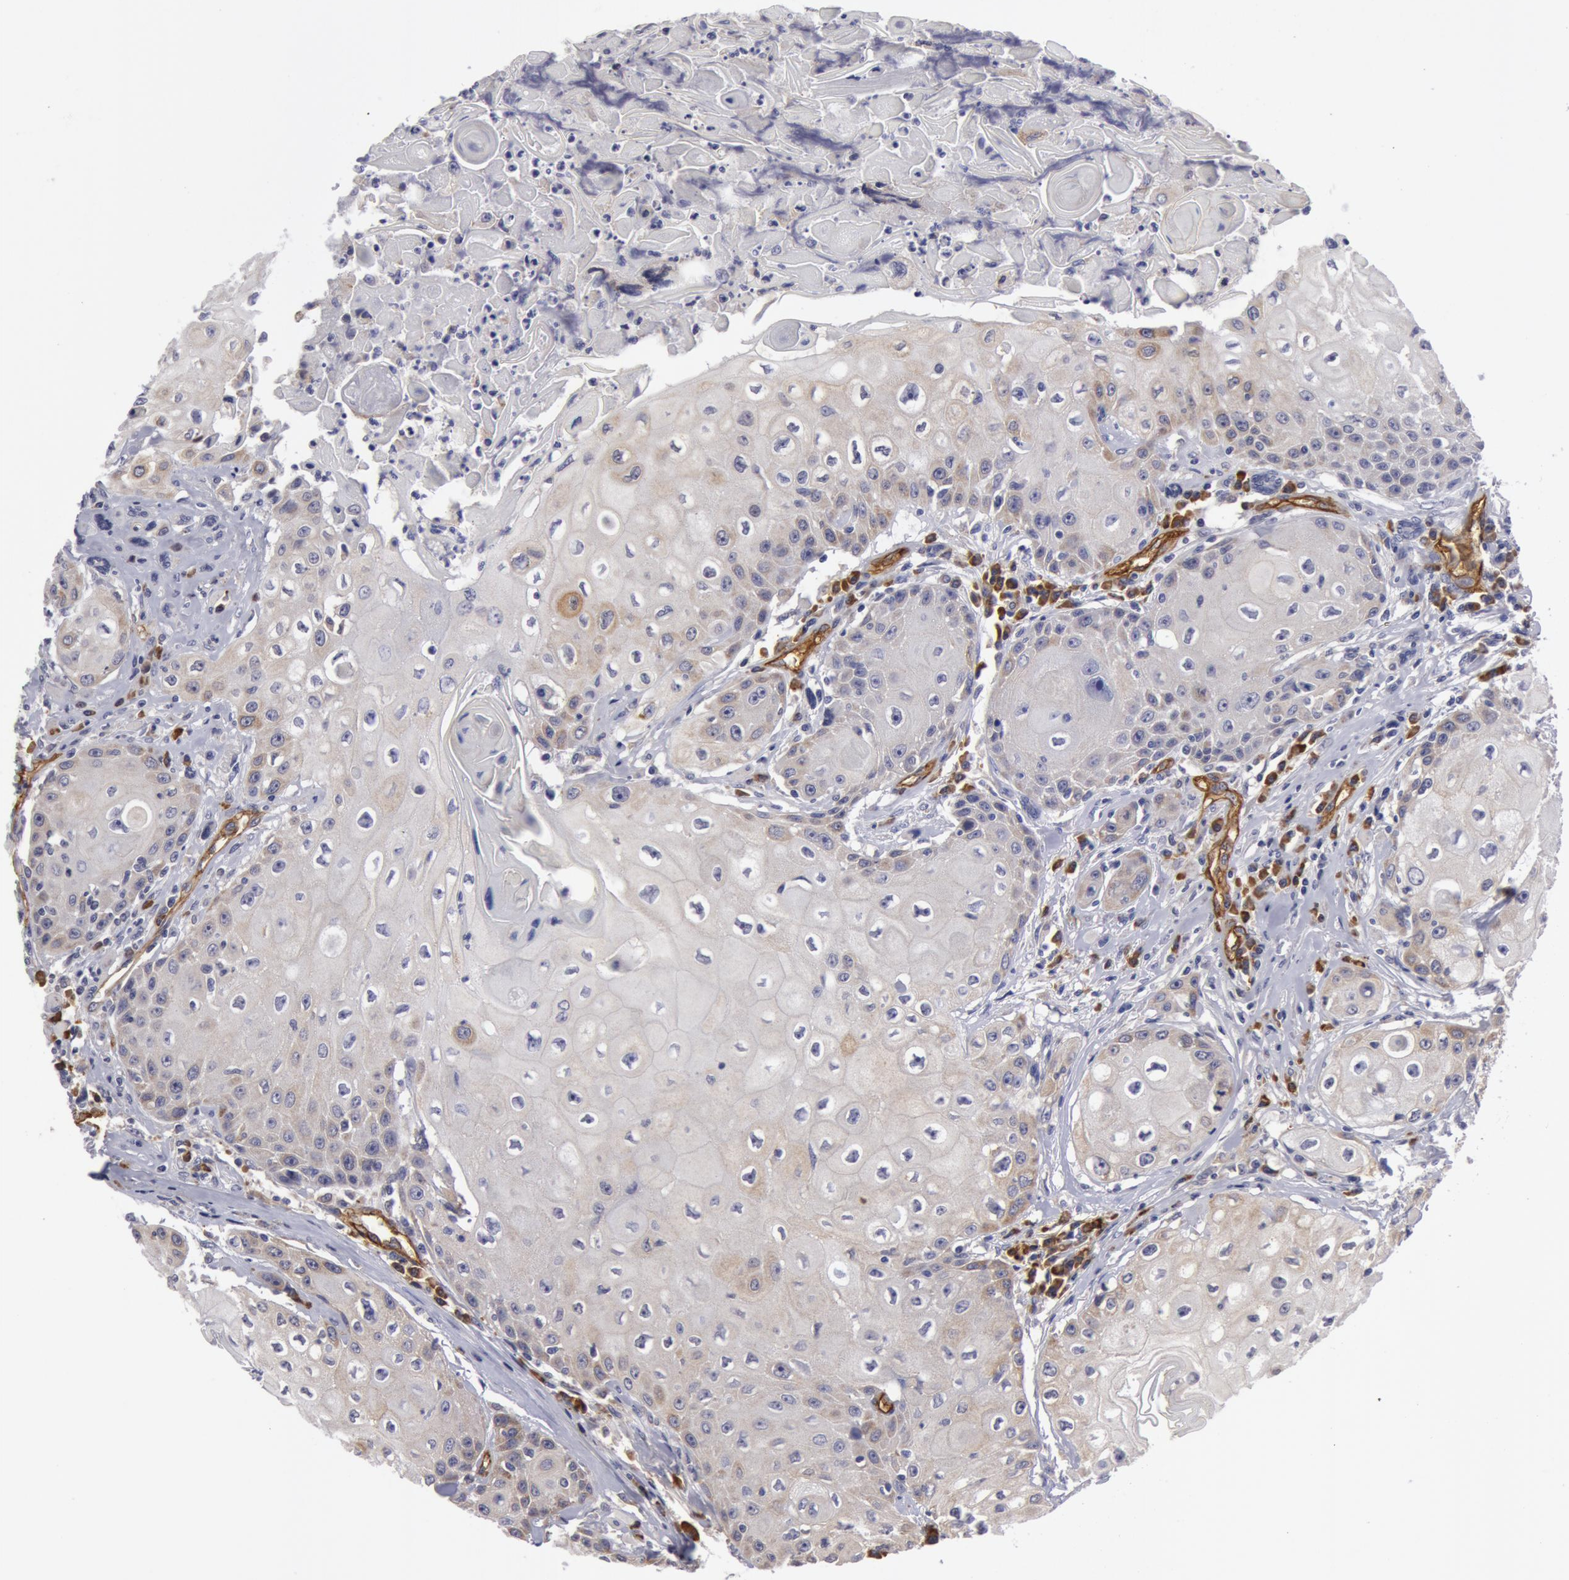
{"staining": {"intensity": "weak", "quantity": "<25%", "location": "cytoplasmic/membranous"}, "tissue": "head and neck cancer", "cell_type": "Tumor cells", "image_type": "cancer", "snomed": [{"axis": "morphology", "description": "Squamous cell carcinoma, NOS"}, {"axis": "topography", "description": "Oral tissue"}, {"axis": "topography", "description": "Head-Neck"}], "caption": "DAB (3,3'-diaminobenzidine) immunohistochemical staining of squamous cell carcinoma (head and neck) displays no significant positivity in tumor cells.", "gene": "IL23A", "patient": {"sex": "female", "age": 82}}